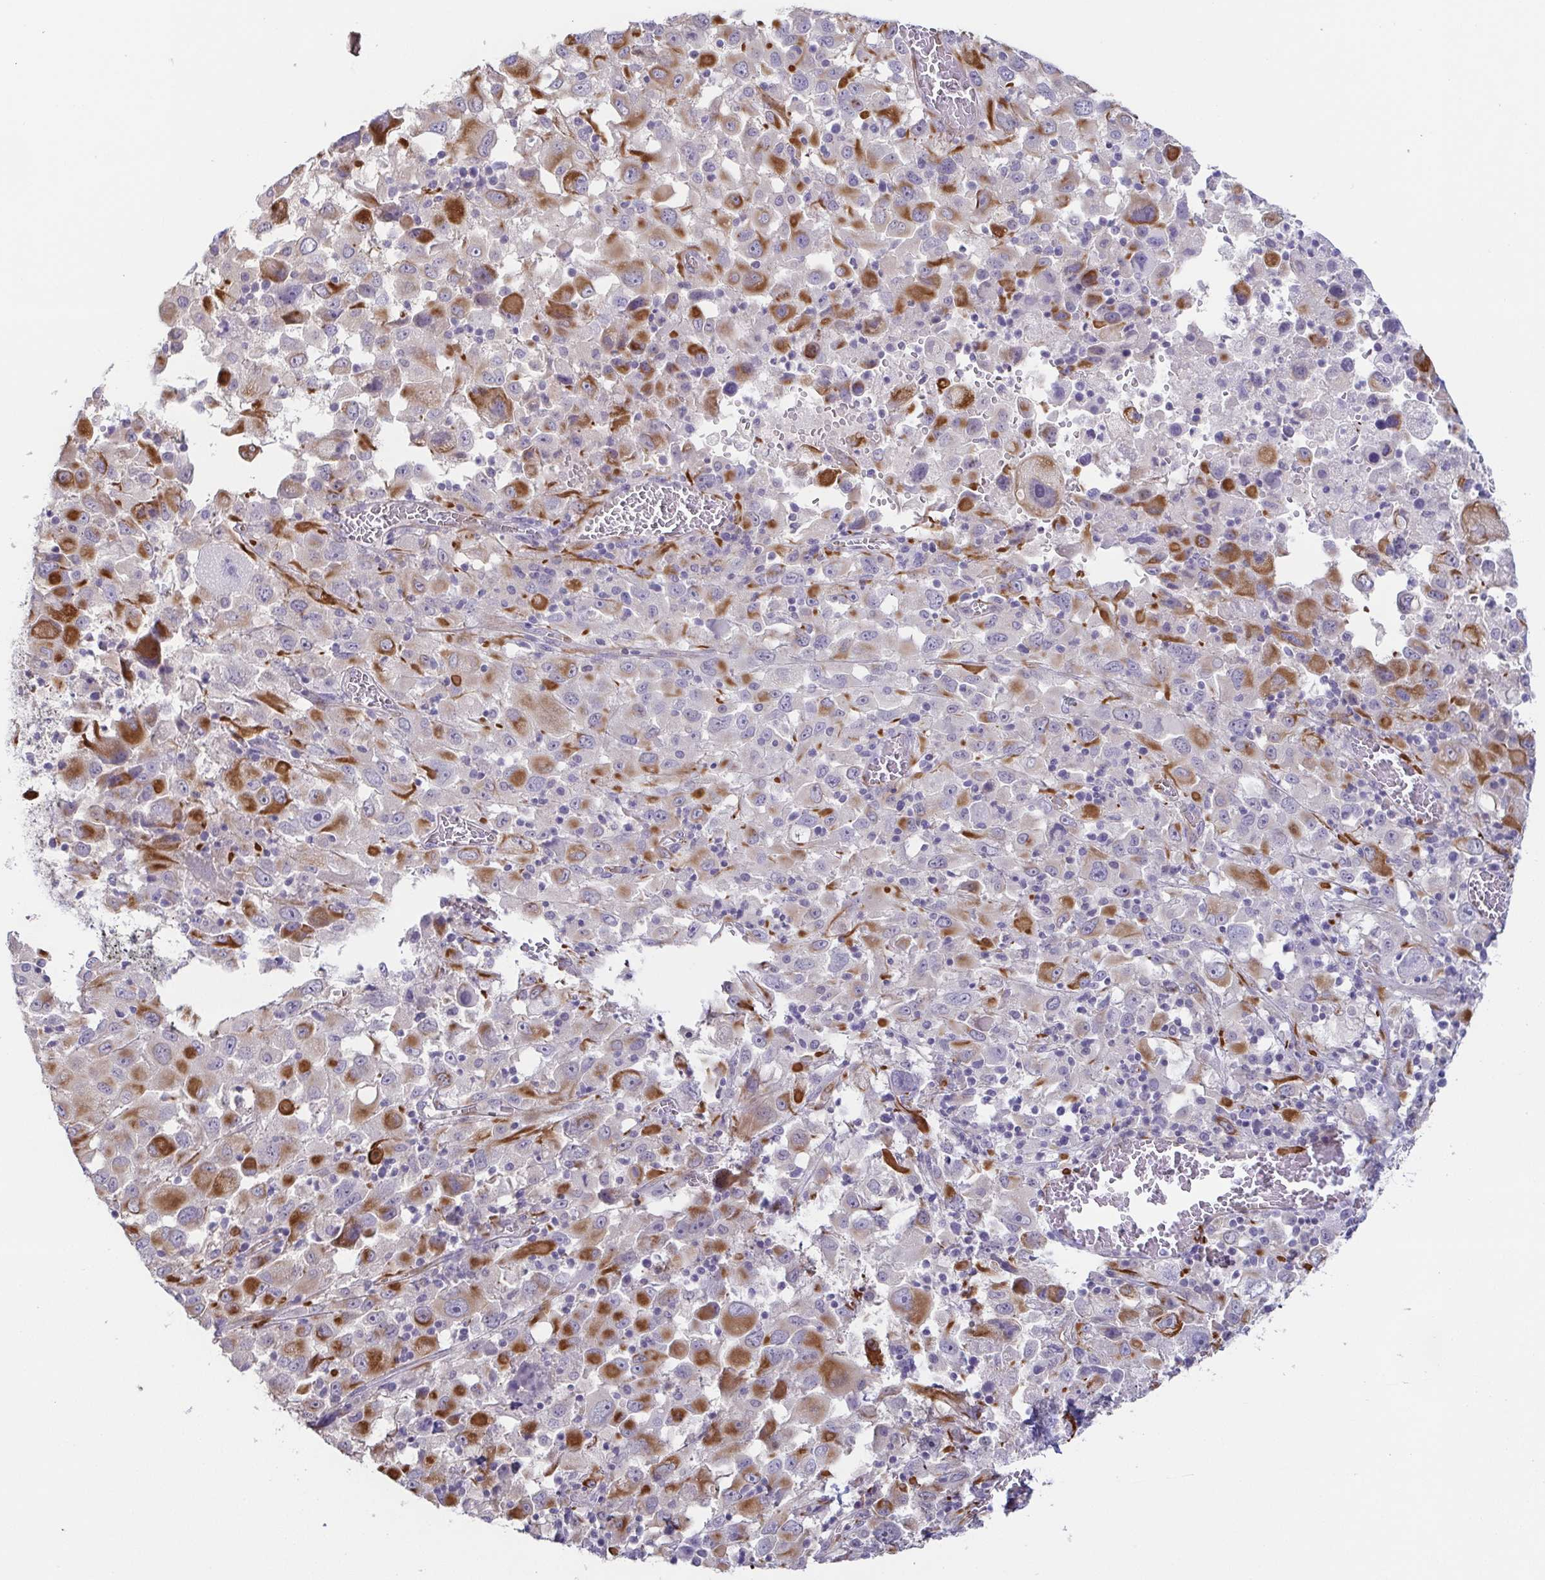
{"staining": {"intensity": "moderate", "quantity": "25%-75%", "location": "cytoplasmic/membranous"}, "tissue": "melanoma", "cell_type": "Tumor cells", "image_type": "cancer", "snomed": [{"axis": "morphology", "description": "Malignant melanoma, Metastatic site"}, {"axis": "topography", "description": "Soft tissue"}], "caption": "Melanoma stained with DAB immunohistochemistry exhibits medium levels of moderate cytoplasmic/membranous positivity in about 25%-75% of tumor cells.", "gene": "COL17A1", "patient": {"sex": "male", "age": 50}}